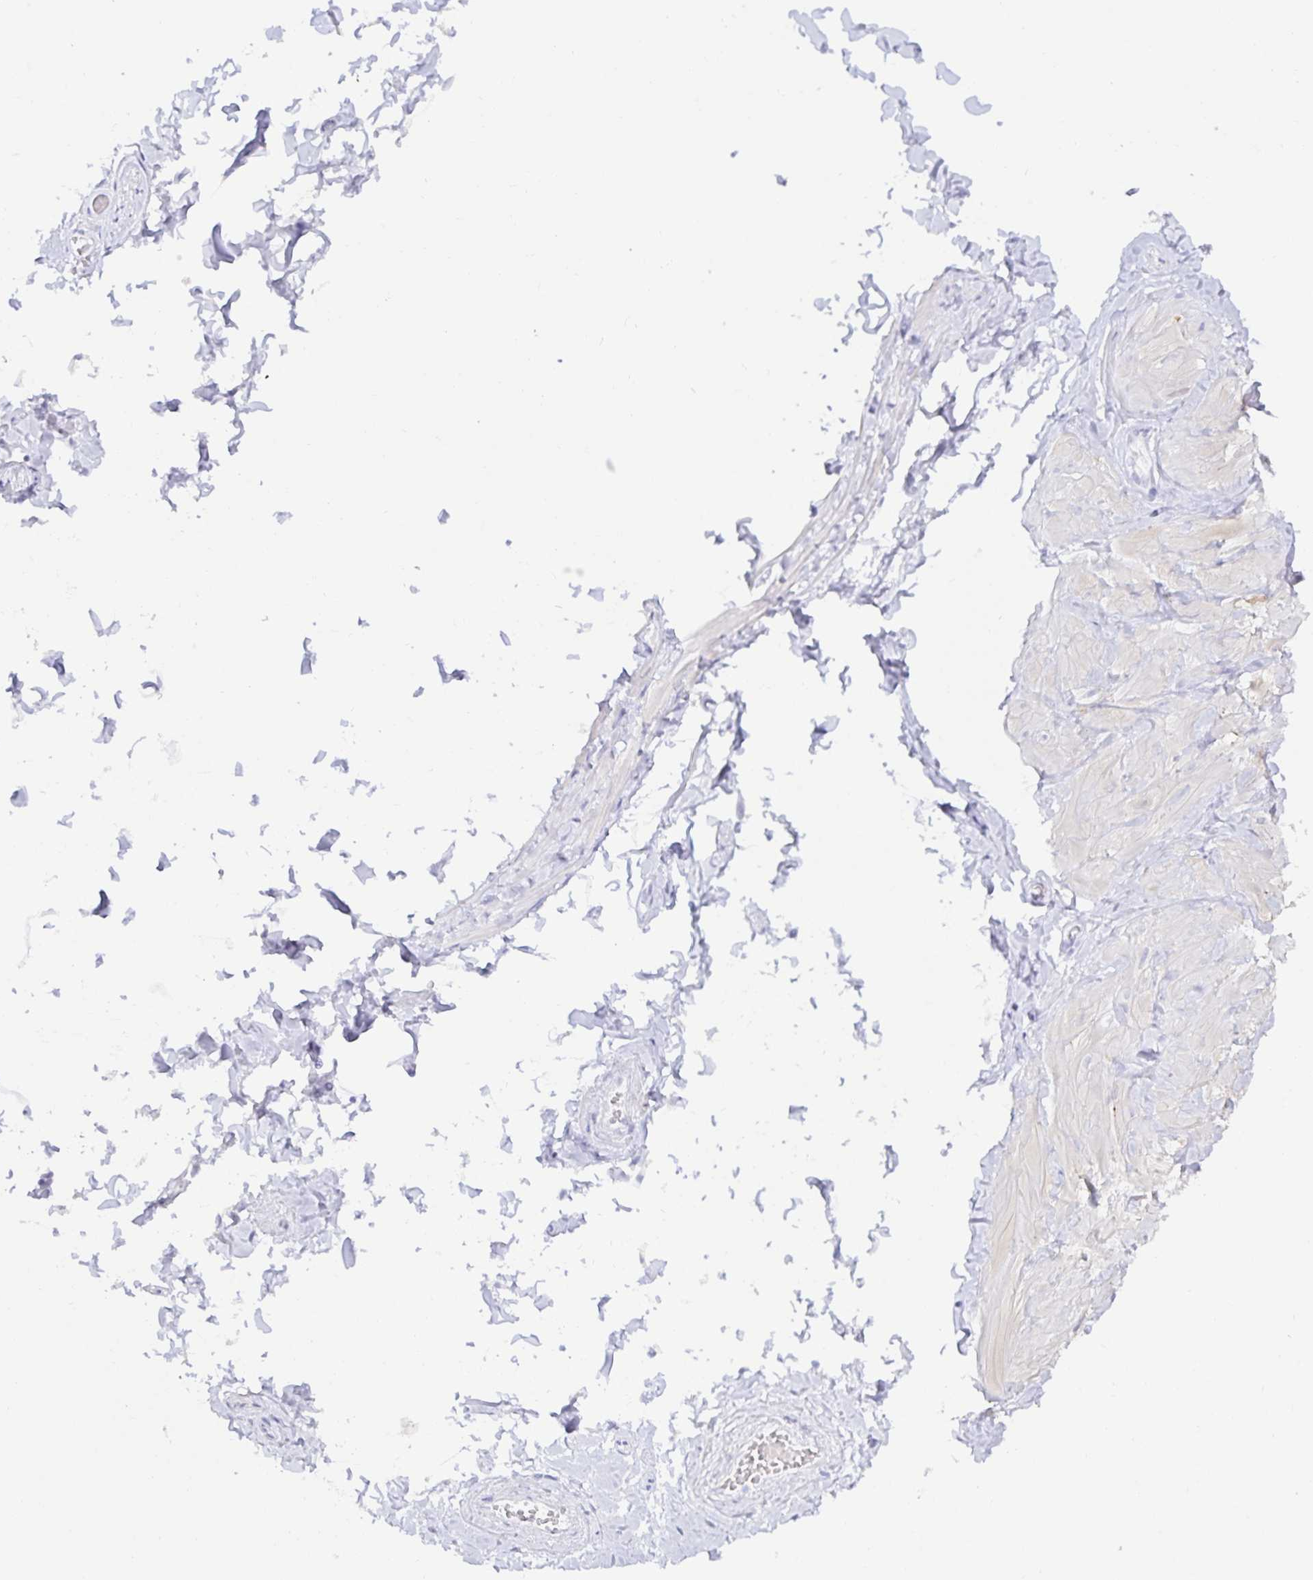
{"staining": {"intensity": "negative", "quantity": "none", "location": "none"}, "tissue": "adipose tissue", "cell_type": "Adipocytes", "image_type": "normal", "snomed": [{"axis": "morphology", "description": "Normal tissue, NOS"}, {"axis": "topography", "description": "Soft tissue"}, {"axis": "topography", "description": "Adipose tissue"}, {"axis": "topography", "description": "Vascular tissue"}, {"axis": "topography", "description": "Peripheral nerve tissue"}], "caption": "The photomicrograph reveals no significant expression in adipocytes of adipose tissue. Brightfield microscopy of IHC stained with DAB (3,3'-diaminobenzidine) (brown) and hematoxylin (blue), captured at high magnification.", "gene": "MON2", "patient": {"sex": "male", "age": 29}}